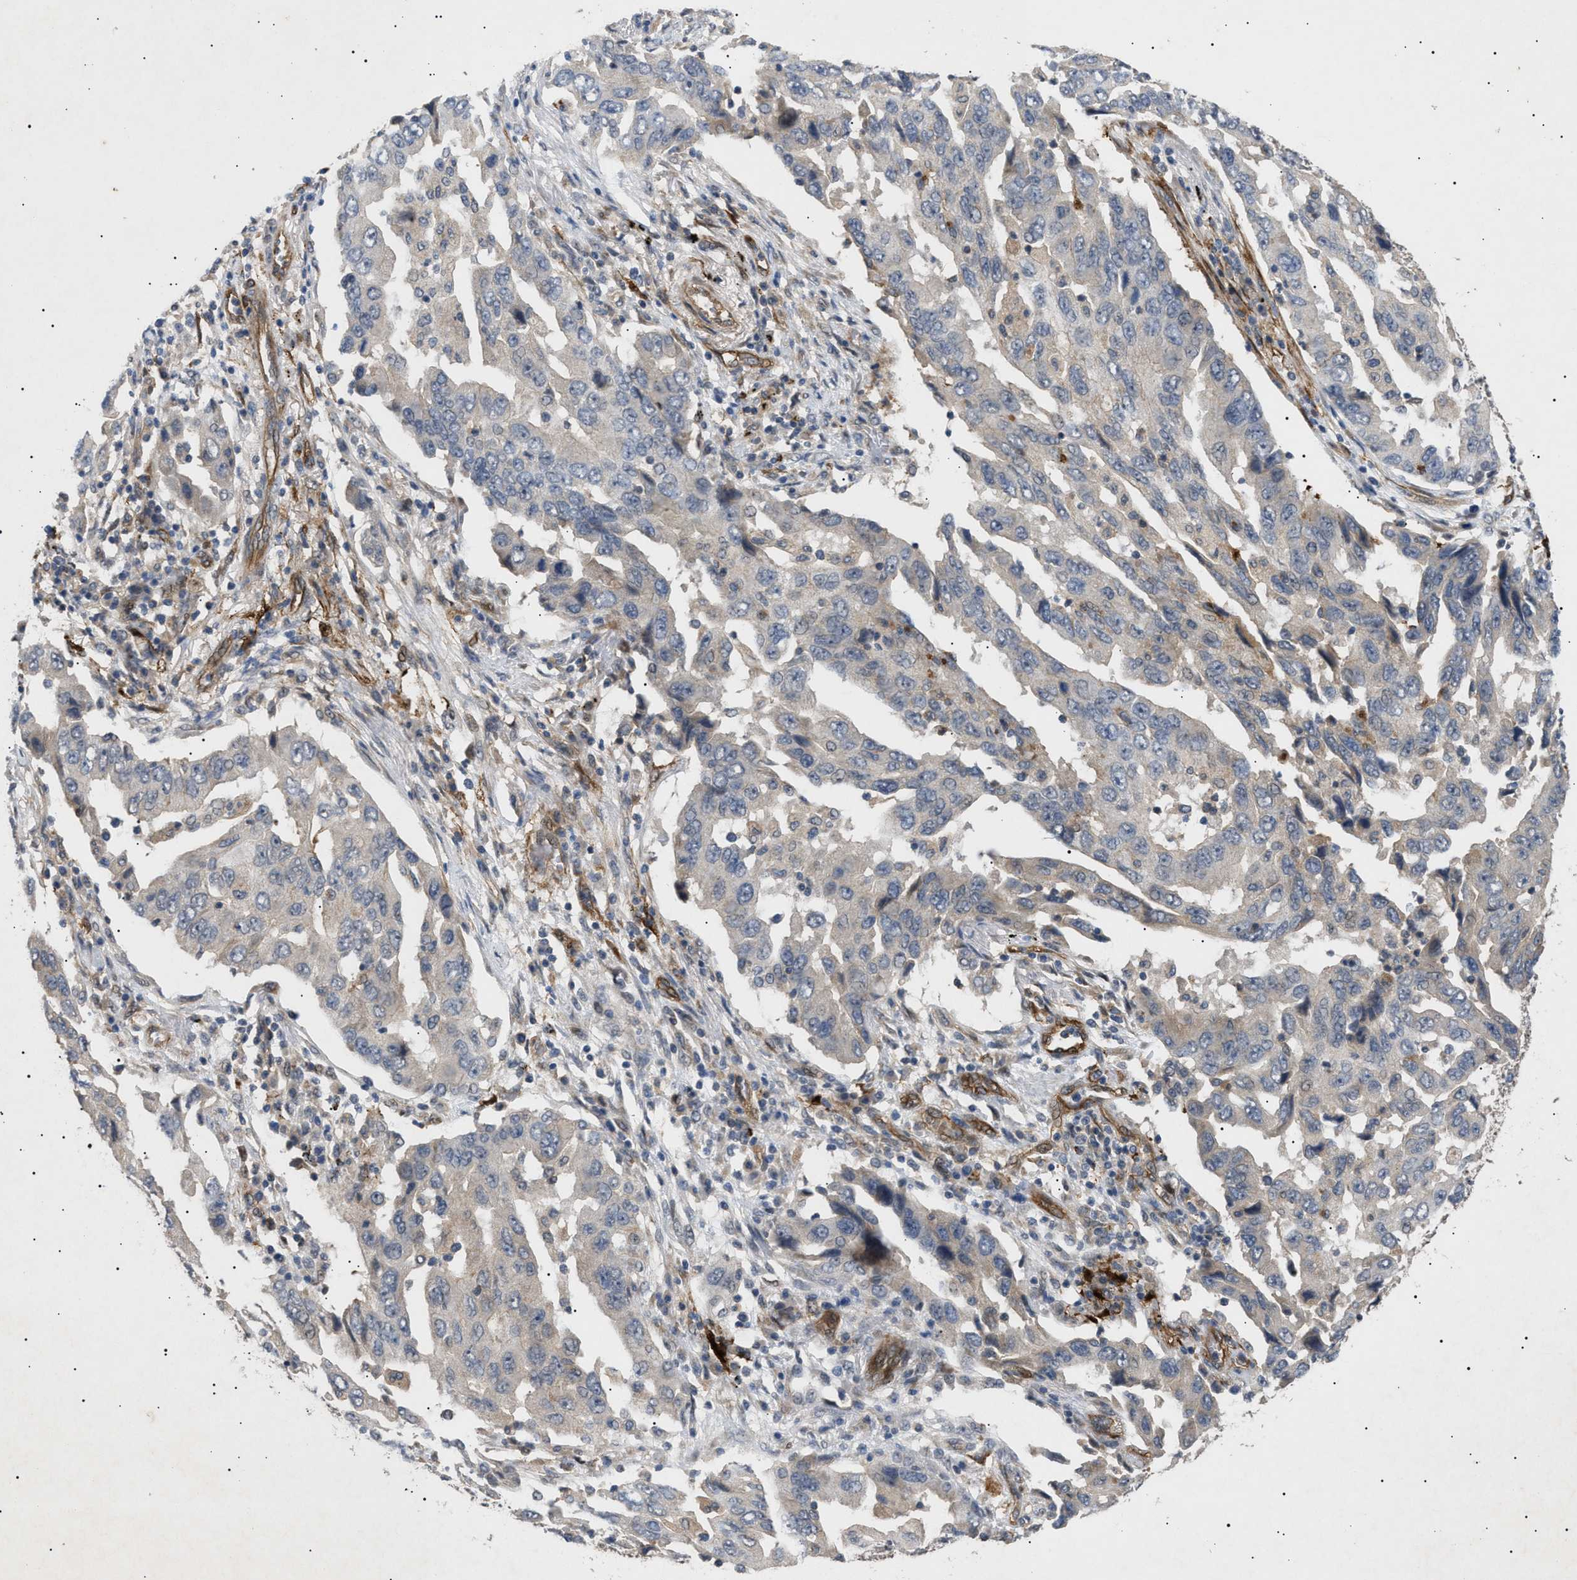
{"staining": {"intensity": "weak", "quantity": "<25%", "location": "cytoplasmic/membranous"}, "tissue": "lung cancer", "cell_type": "Tumor cells", "image_type": "cancer", "snomed": [{"axis": "morphology", "description": "Adenocarcinoma, NOS"}, {"axis": "topography", "description": "Lung"}], "caption": "Lung cancer (adenocarcinoma) was stained to show a protein in brown. There is no significant positivity in tumor cells.", "gene": "SIRT5", "patient": {"sex": "female", "age": 65}}